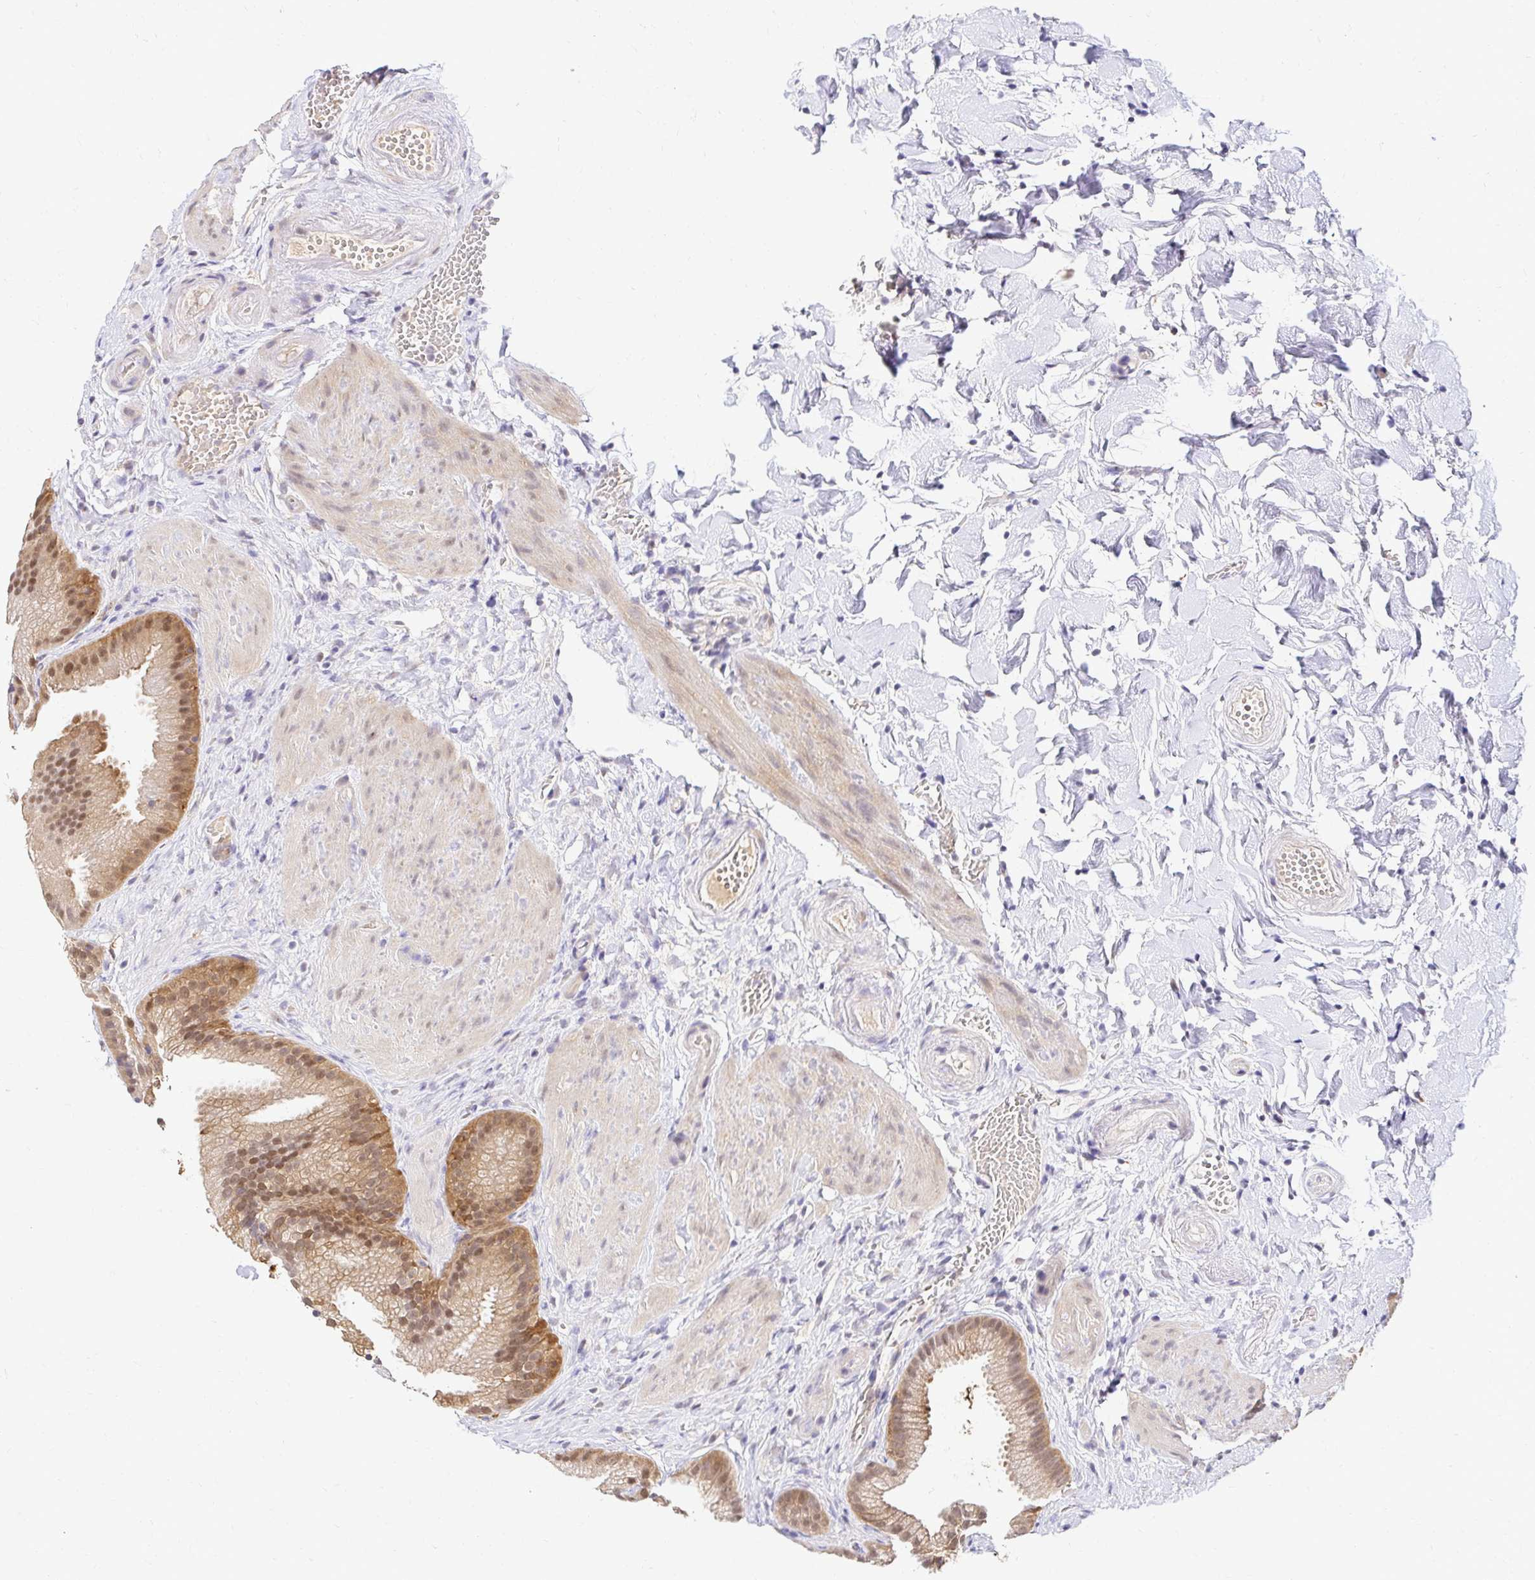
{"staining": {"intensity": "moderate", "quantity": ">75%", "location": "cytoplasmic/membranous,nuclear"}, "tissue": "gallbladder", "cell_type": "Glandular cells", "image_type": "normal", "snomed": [{"axis": "morphology", "description": "Normal tissue, NOS"}, {"axis": "topography", "description": "Gallbladder"}], "caption": "A brown stain shows moderate cytoplasmic/membranous,nuclear staining of a protein in glandular cells of unremarkable human gallbladder. Ihc stains the protein in brown and the nuclei are stained blue.", "gene": "PSMA4", "patient": {"sex": "female", "age": 63}}